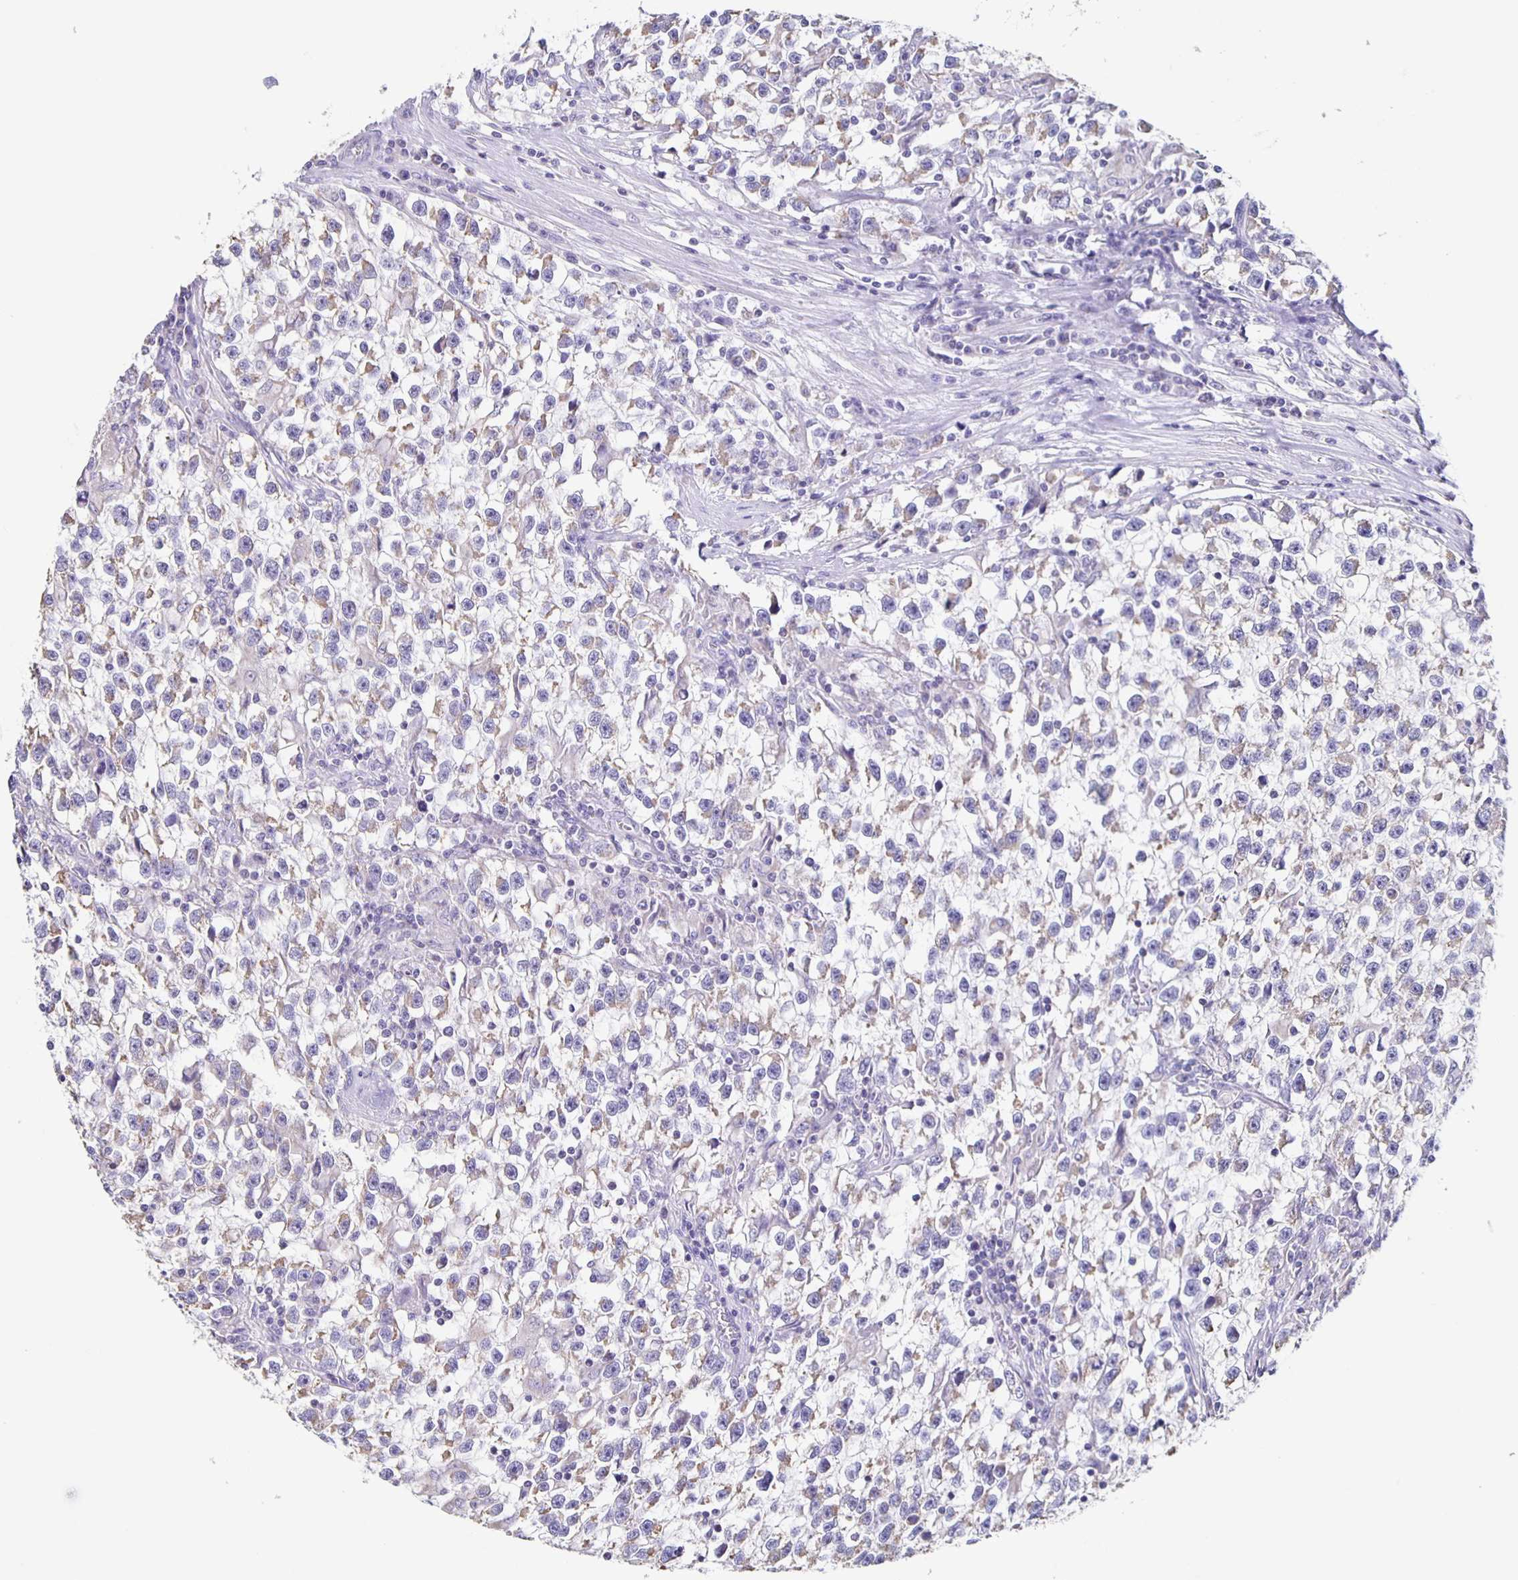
{"staining": {"intensity": "moderate", "quantity": "25%-75%", "location": "cytoplasmic/membranous"}, "tissue": "testis cancer", "cell_type": "Tumor cells", "image_type": "cancer", "snomed": [{"axis": "morphology", "description": "Seminoma, NOS"}, {"axis": "topography", "description": "Testis"}], "caption": "Immunohistochemical staining of testis cancer (seminoma) demonstrates medium levels of moderate cytoplasmic/membranous protein expression in about 25%-75% of tumor cells.", "gene": "TPPP", "patient": {"sex": "male", "age": 31}}